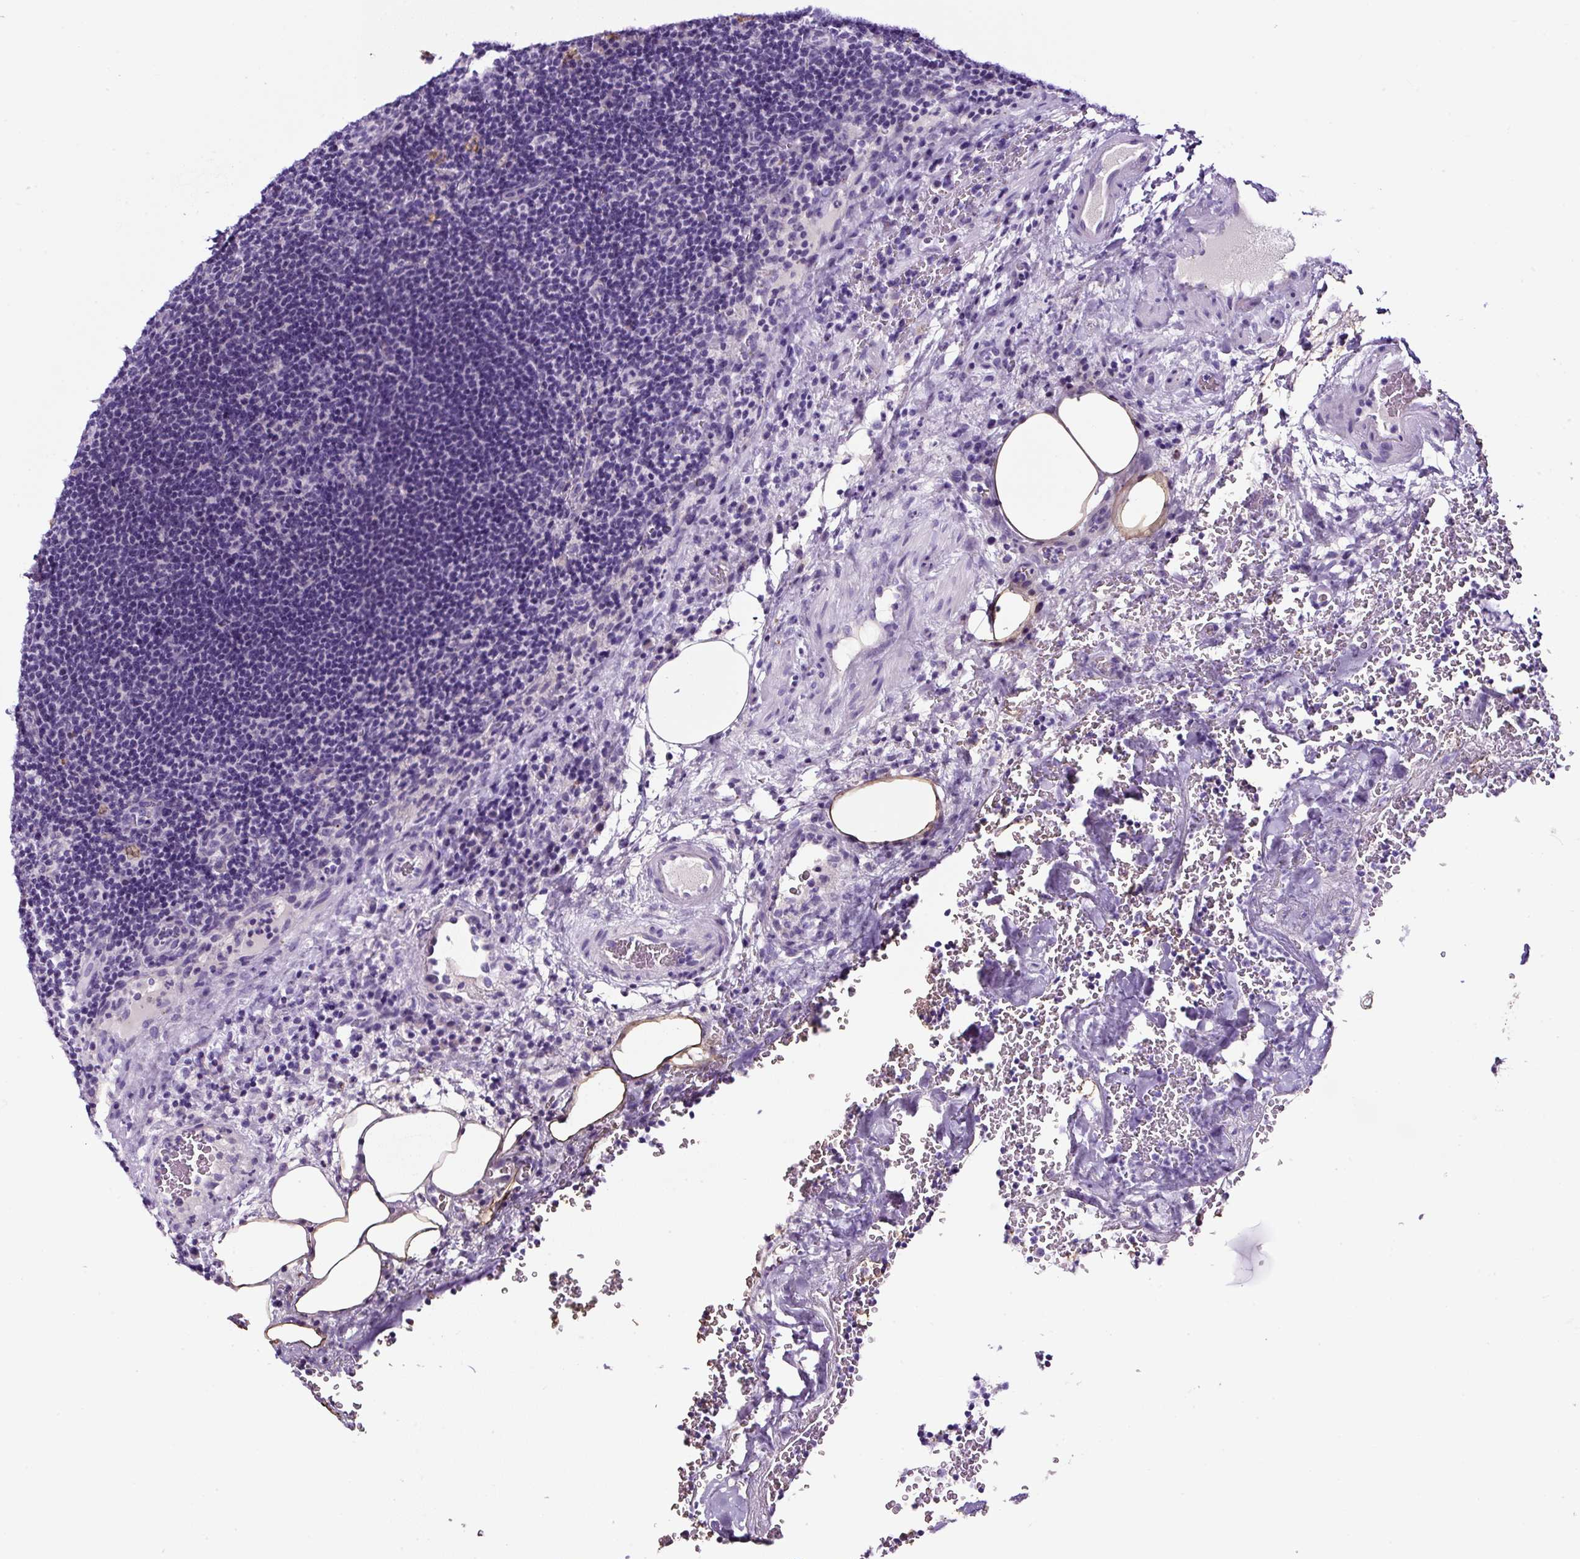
{"staining": {"intensity": "negative", "quantity": "none", "location": "none"}, "tissue": "lymph node", "cell_type": "Germinal center cells", "image_type": "normal", "snomed": [{"axis": "morphology", "description": "Normal tissue, NOS"}, {"axis": "topography", "description": "Lymph node"}], "caption": "Germinal center cells show no significant protein positivity in benign lymph node.", "gene": "SP8", "patient": {"sex": "female", "age": 70}}